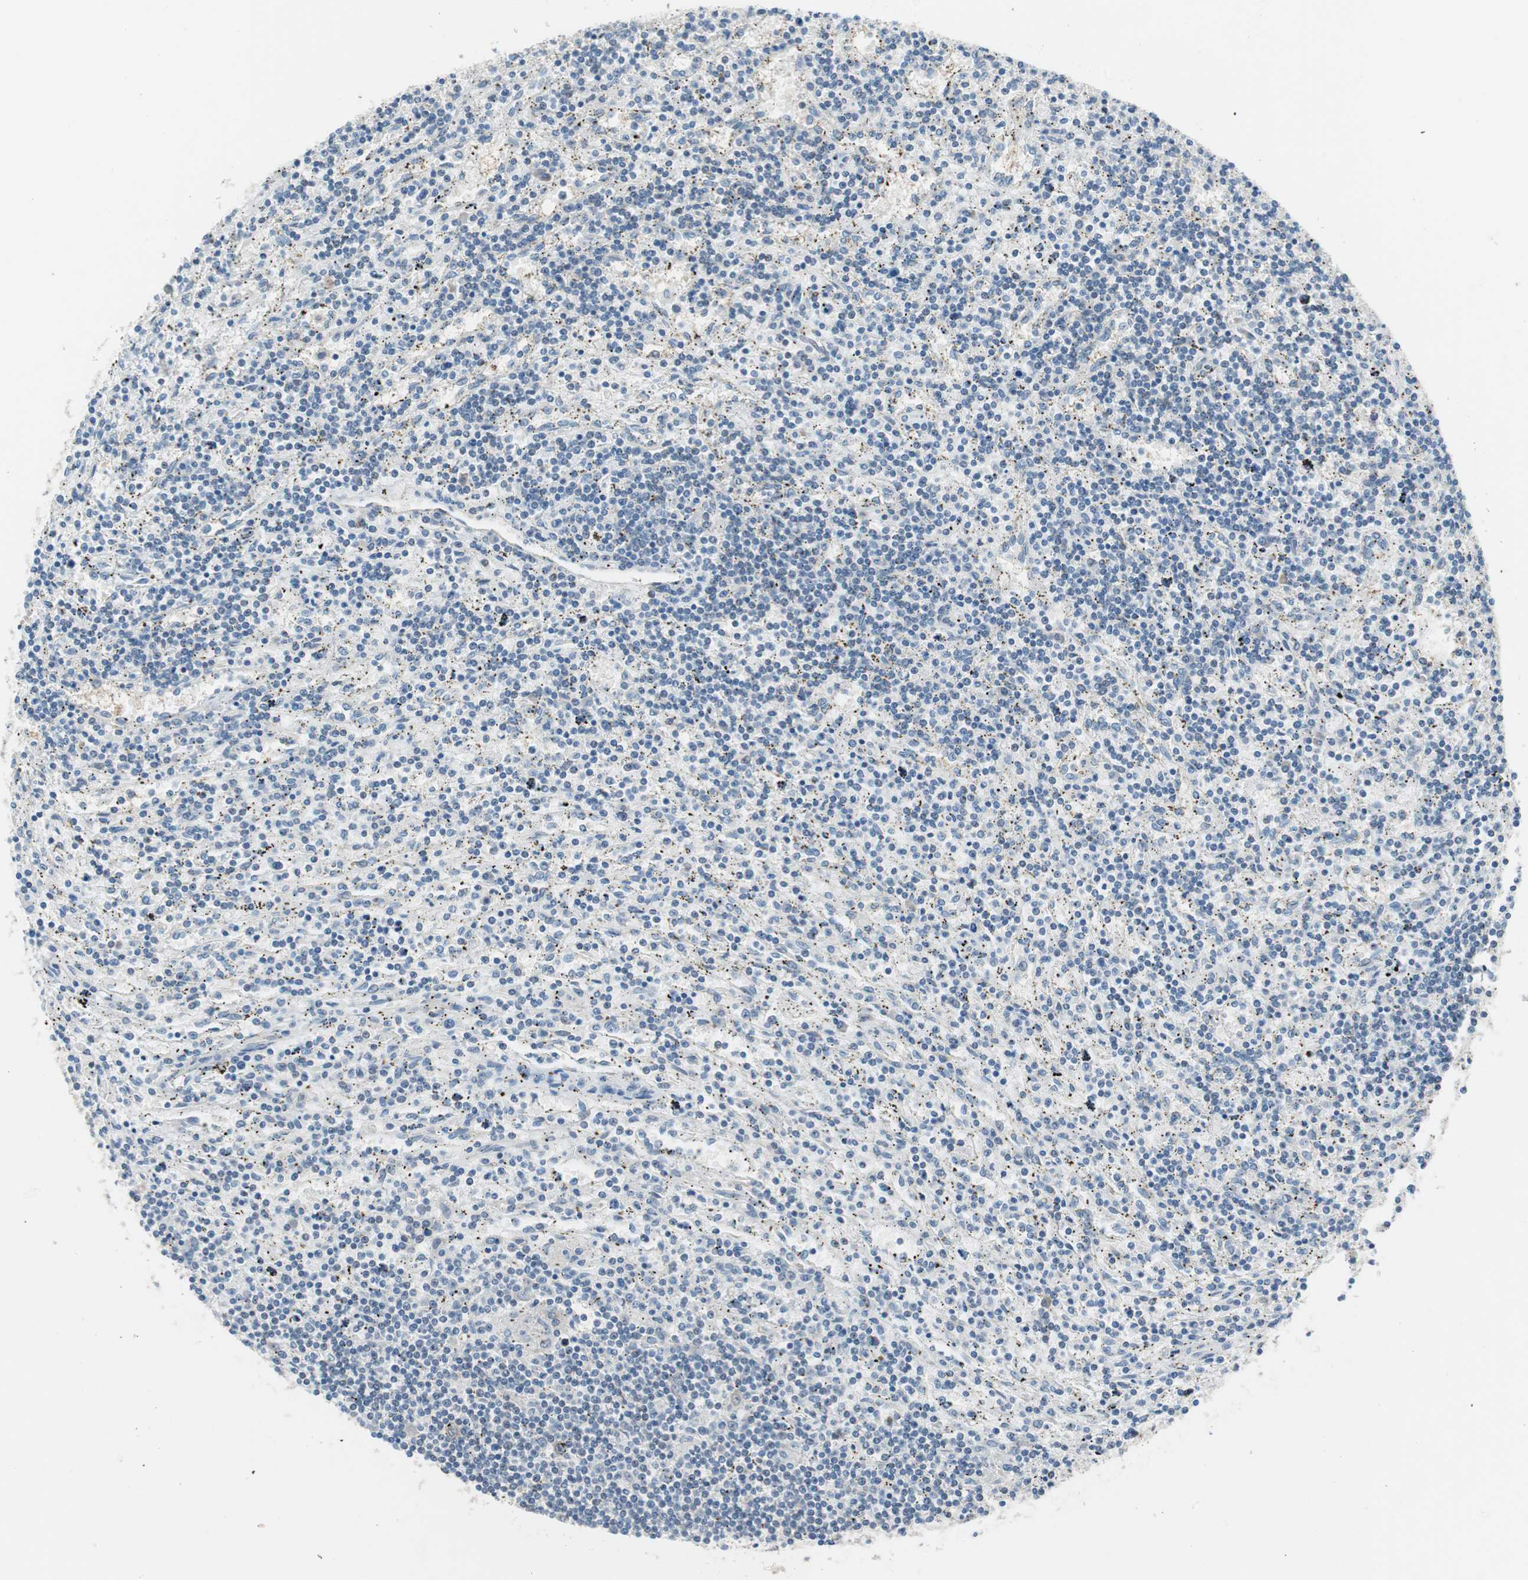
{"staining": {"intensity": "negative", "quantity": "none", "location": "none"}, "tissue": "lymphoma", "cell_type": "Tumor cells", "image_type": "cancer", "snomed": [{"axis": "morphology", "description": "Malignant lymphoma, non-Hodgkin's type, Low grade"}, {"axis": "topography", "description": "Spleen"}], "caption": "The histopathology image shows no staining of tumor cells in lymphoma.", "gene": "GRHL1", "patient": {"sex": "male", "age": 76}}